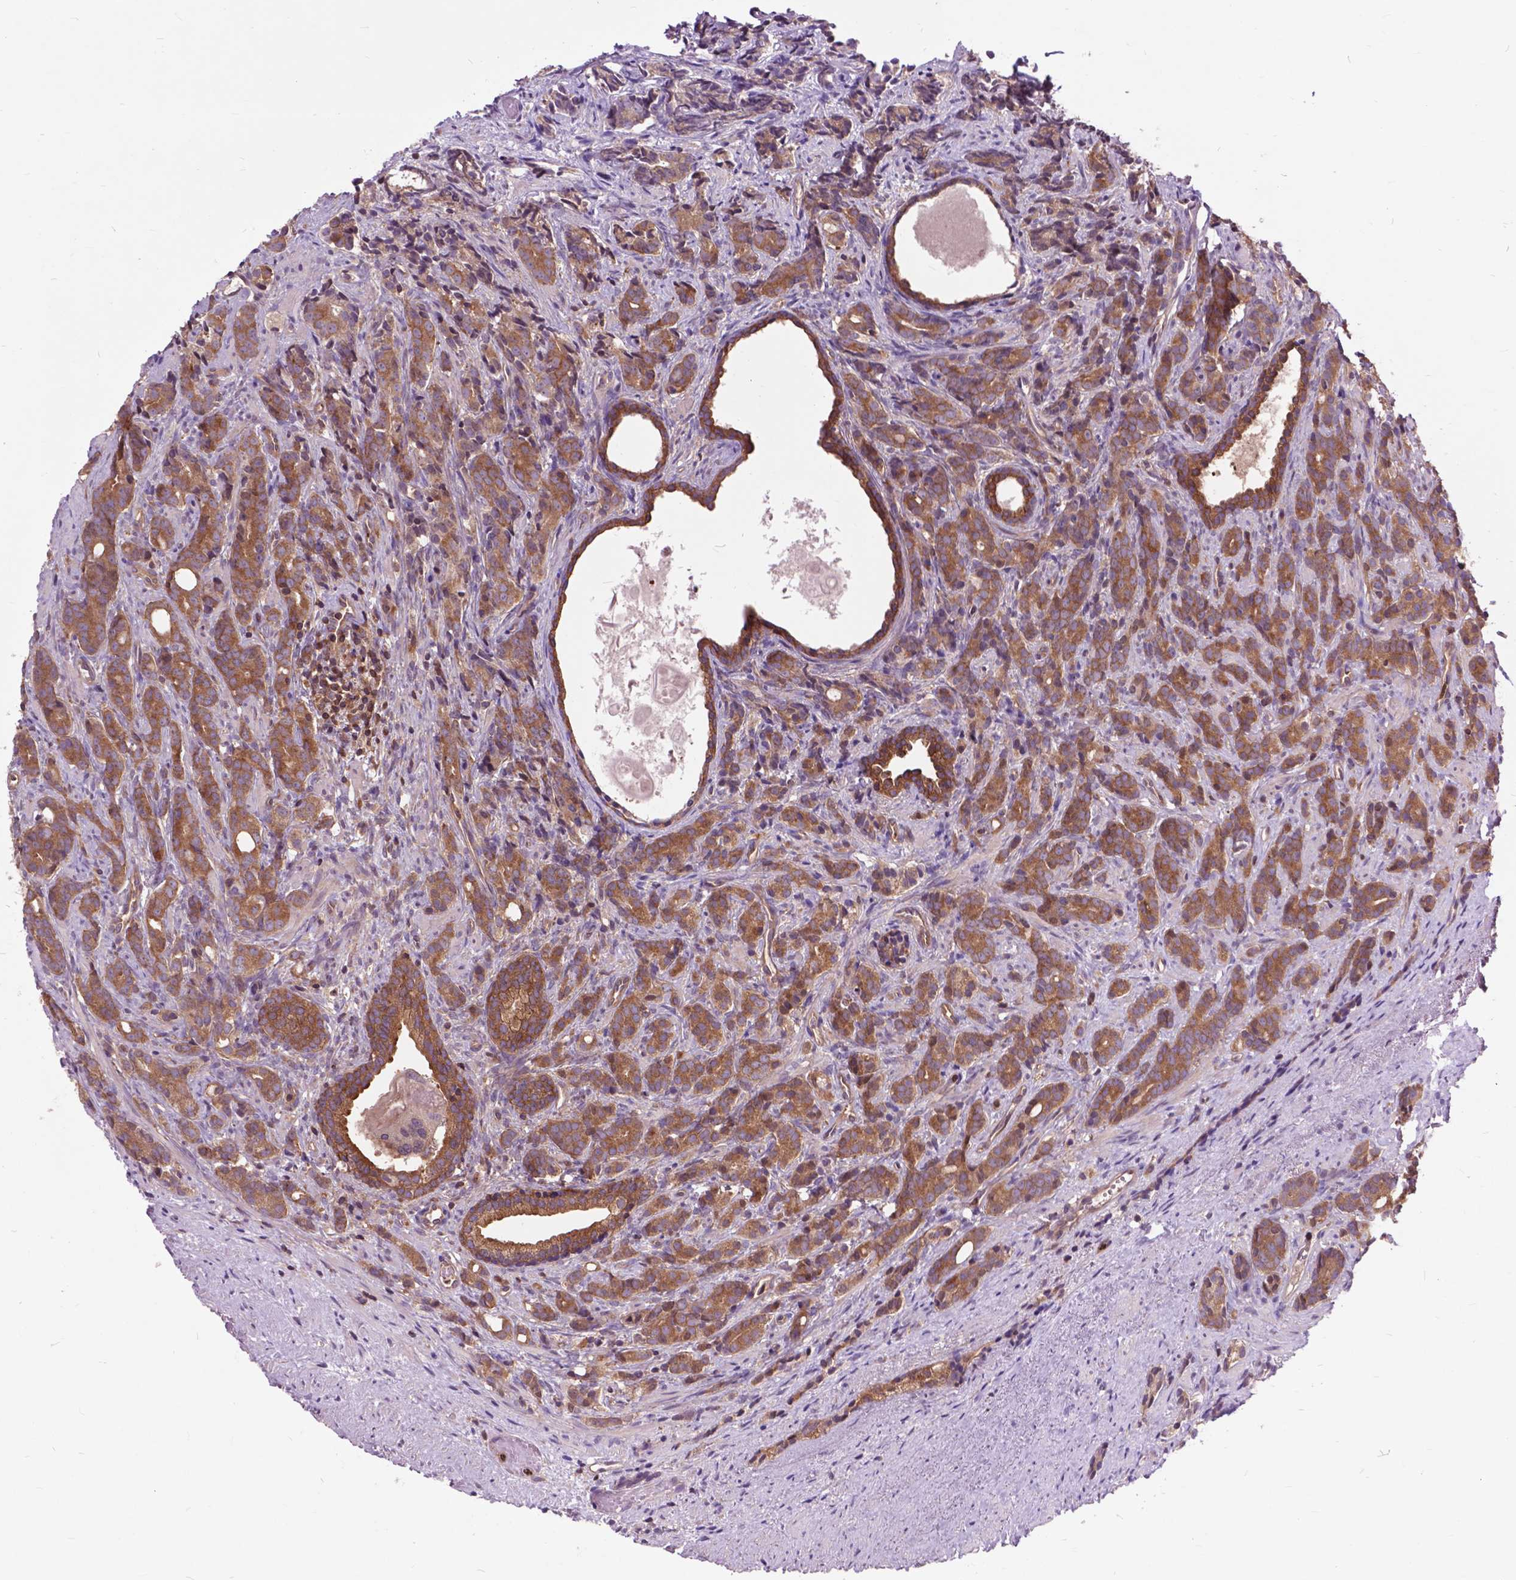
{"staining": {"intensity": "moderate", "quantity": ">75%", "location": "cytoplasmic/membranous"}, "tissue": "prostate cancer", "cell_type": "Tumor cells", "image_type": "cancer", "snomed": [{"axis": "morphology", "description": "Adenocarcinoma, High grade"}, {"axis": "topography", "description": "Prostate"}], "caption": "There is medium levels of moderate cytoplasmic/membranous positivity in tumor cells of prostate cancer, as demonstrated by immunohistochemical staining (brown color).", "gene": "ARAF", "patient": {"sex": "male", "age": 84}}